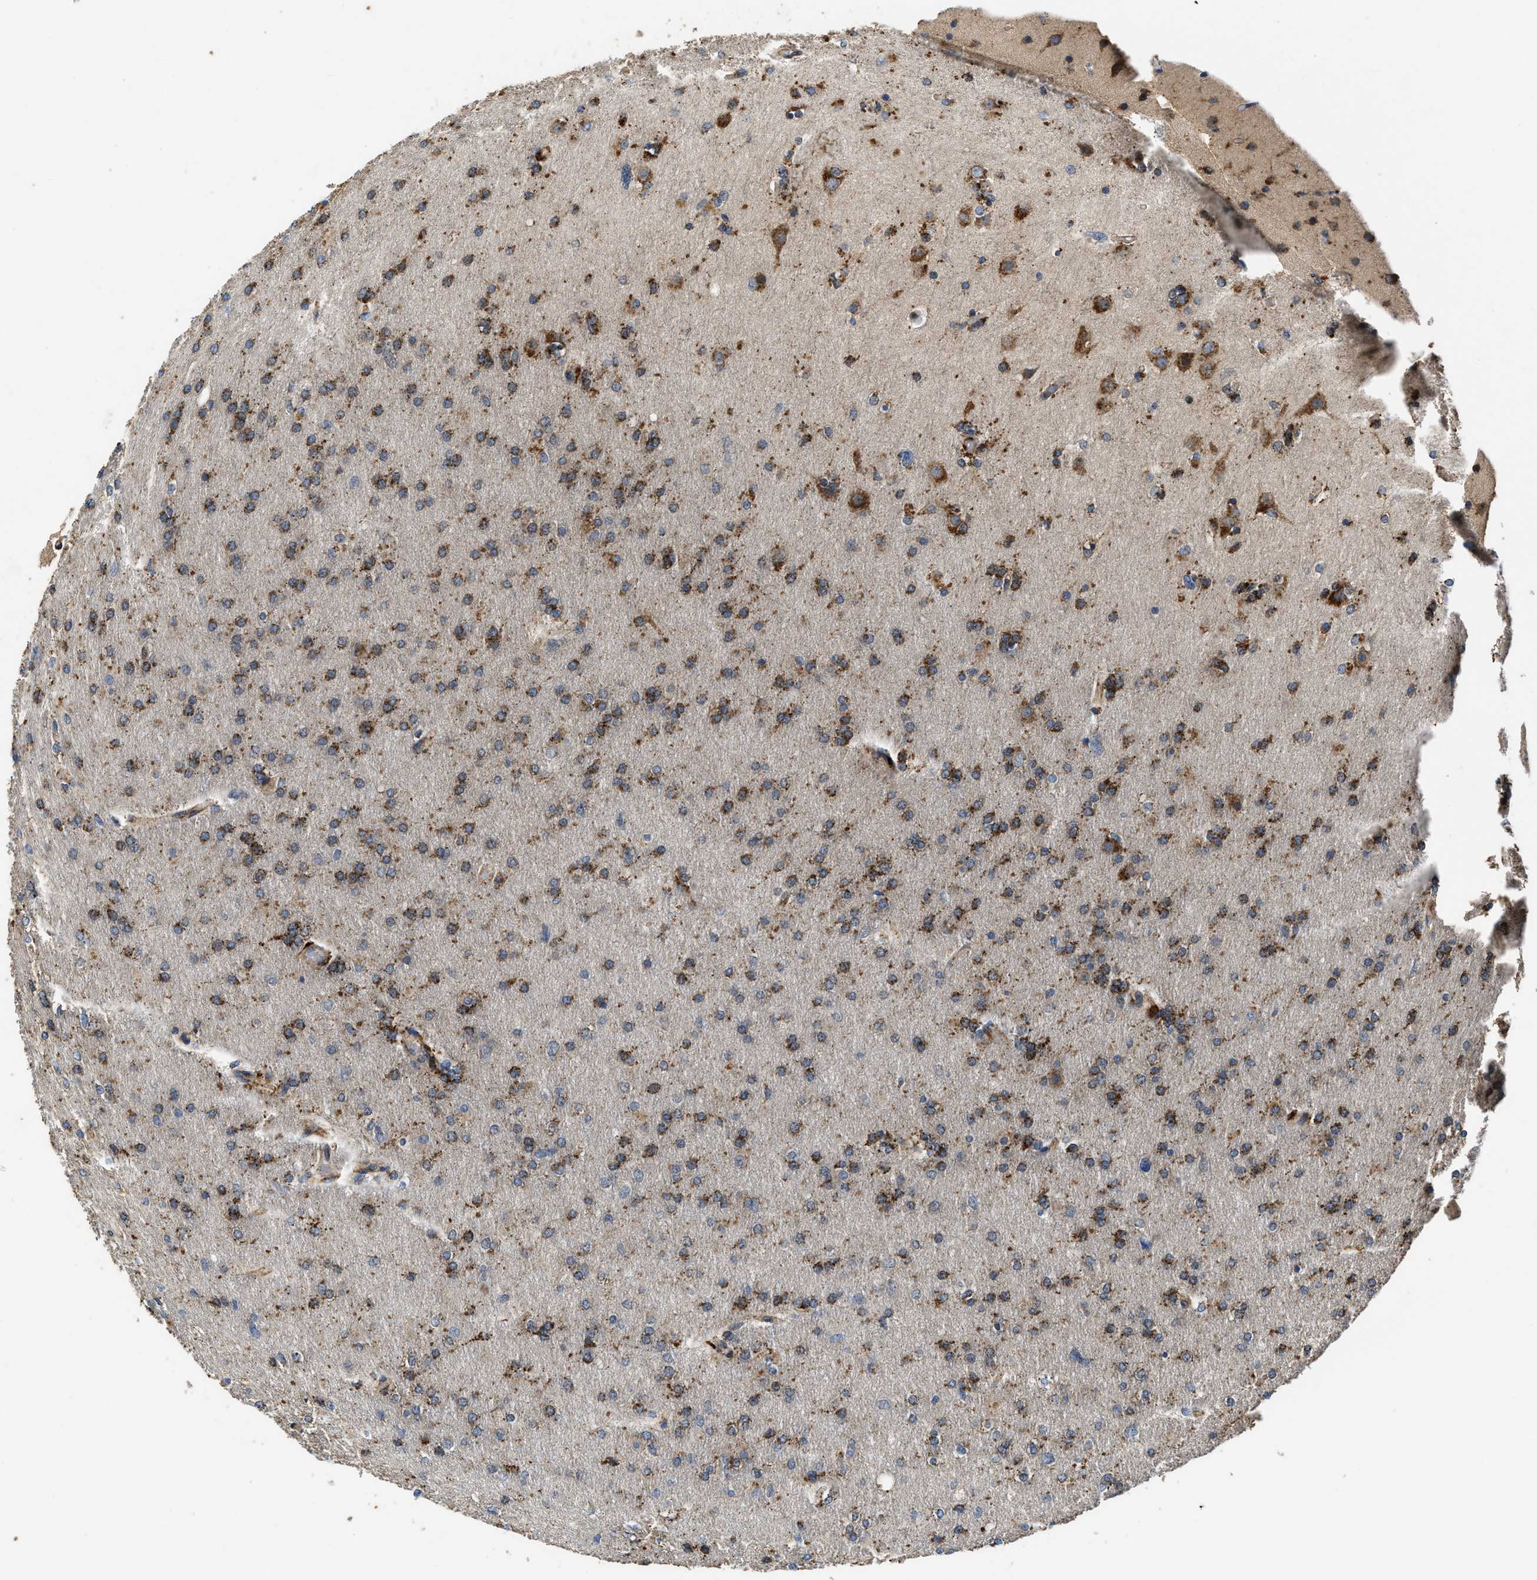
{"staining": {"intensity": "moderate", "quantity": "25%-75%", "location": "cytoplasmic/membranous"}, "tissue": "glioma", "cell_type": "Tumor cells", "image_type": "cancer", "snomed": [{"axis": "morphology", "description": "Glioma, malignant, High grade"}, {"axis": "topography", "description": "Cerebral cortex"}], "caption": "Immunohistochemical staining of glioma exhibits medium levels of moderate cytoplasmic/membranous protein expression in about 25%-75% of tumor cells.", "gene": "ENPP4", "patient": {"sex": "female", "age": 36}}